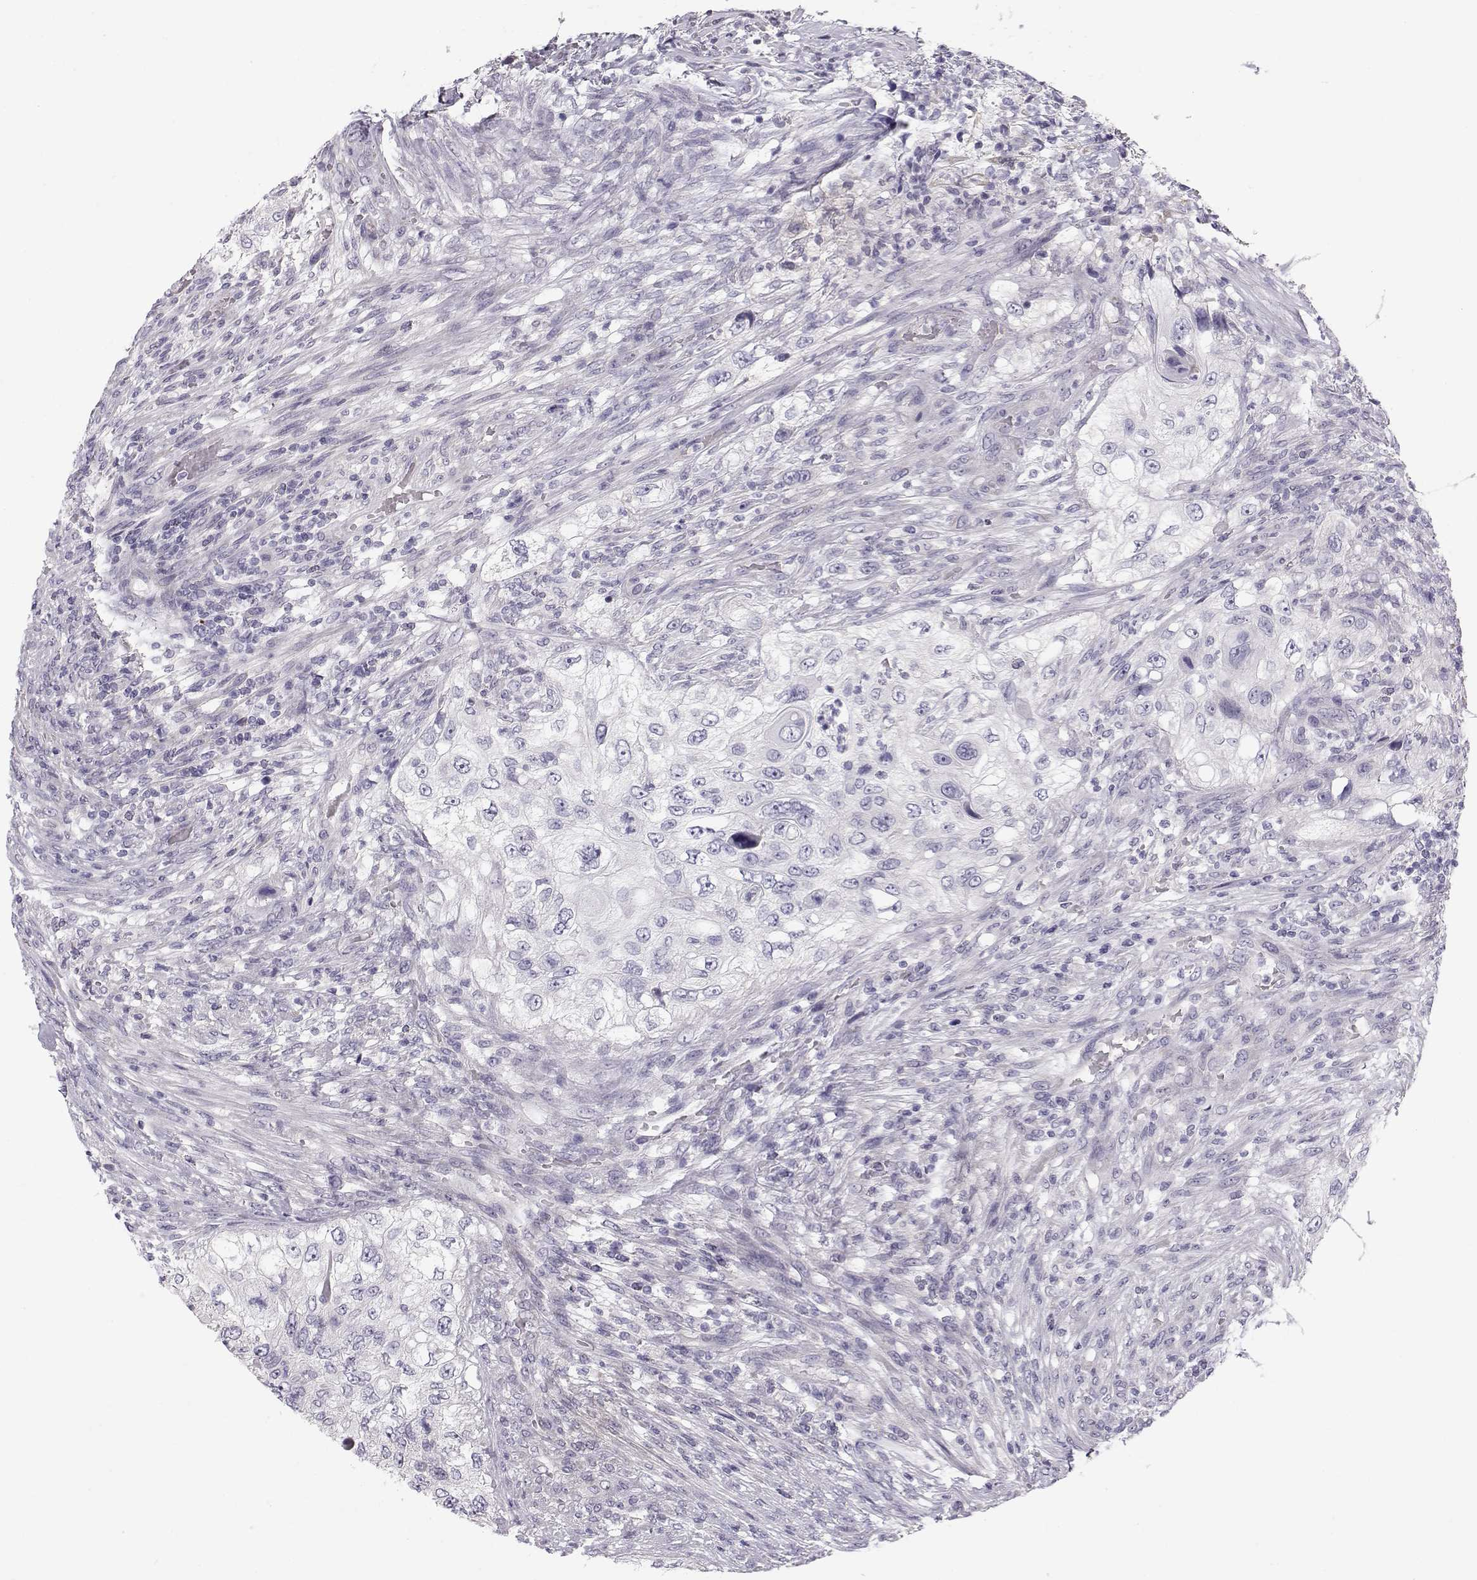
{"staining": {"intensity": "negative", "quantity": "none", "location": "none"}, "tissue": "urothelial cancer", "cell_type": "Tumor cells", "image_type": "cancer", "snomed": [{"axis": "morphology", "description": "Urothelial carcinoma, High grade"}, {"axis": "topography", "description": "Urinary bladder"}], "caption": "Immunohistochemistry (IHC) histopathology image of neoplastic tissue: human urothelial cancer stained with DAB demonstrates no significant protein staining in tumor cells. (DAB (3,3'-diaminobenzidine) immunohistochemistry, high magnification).", "gene": "KCNMB4", "patient": {"sex": "female", "age": 60}}